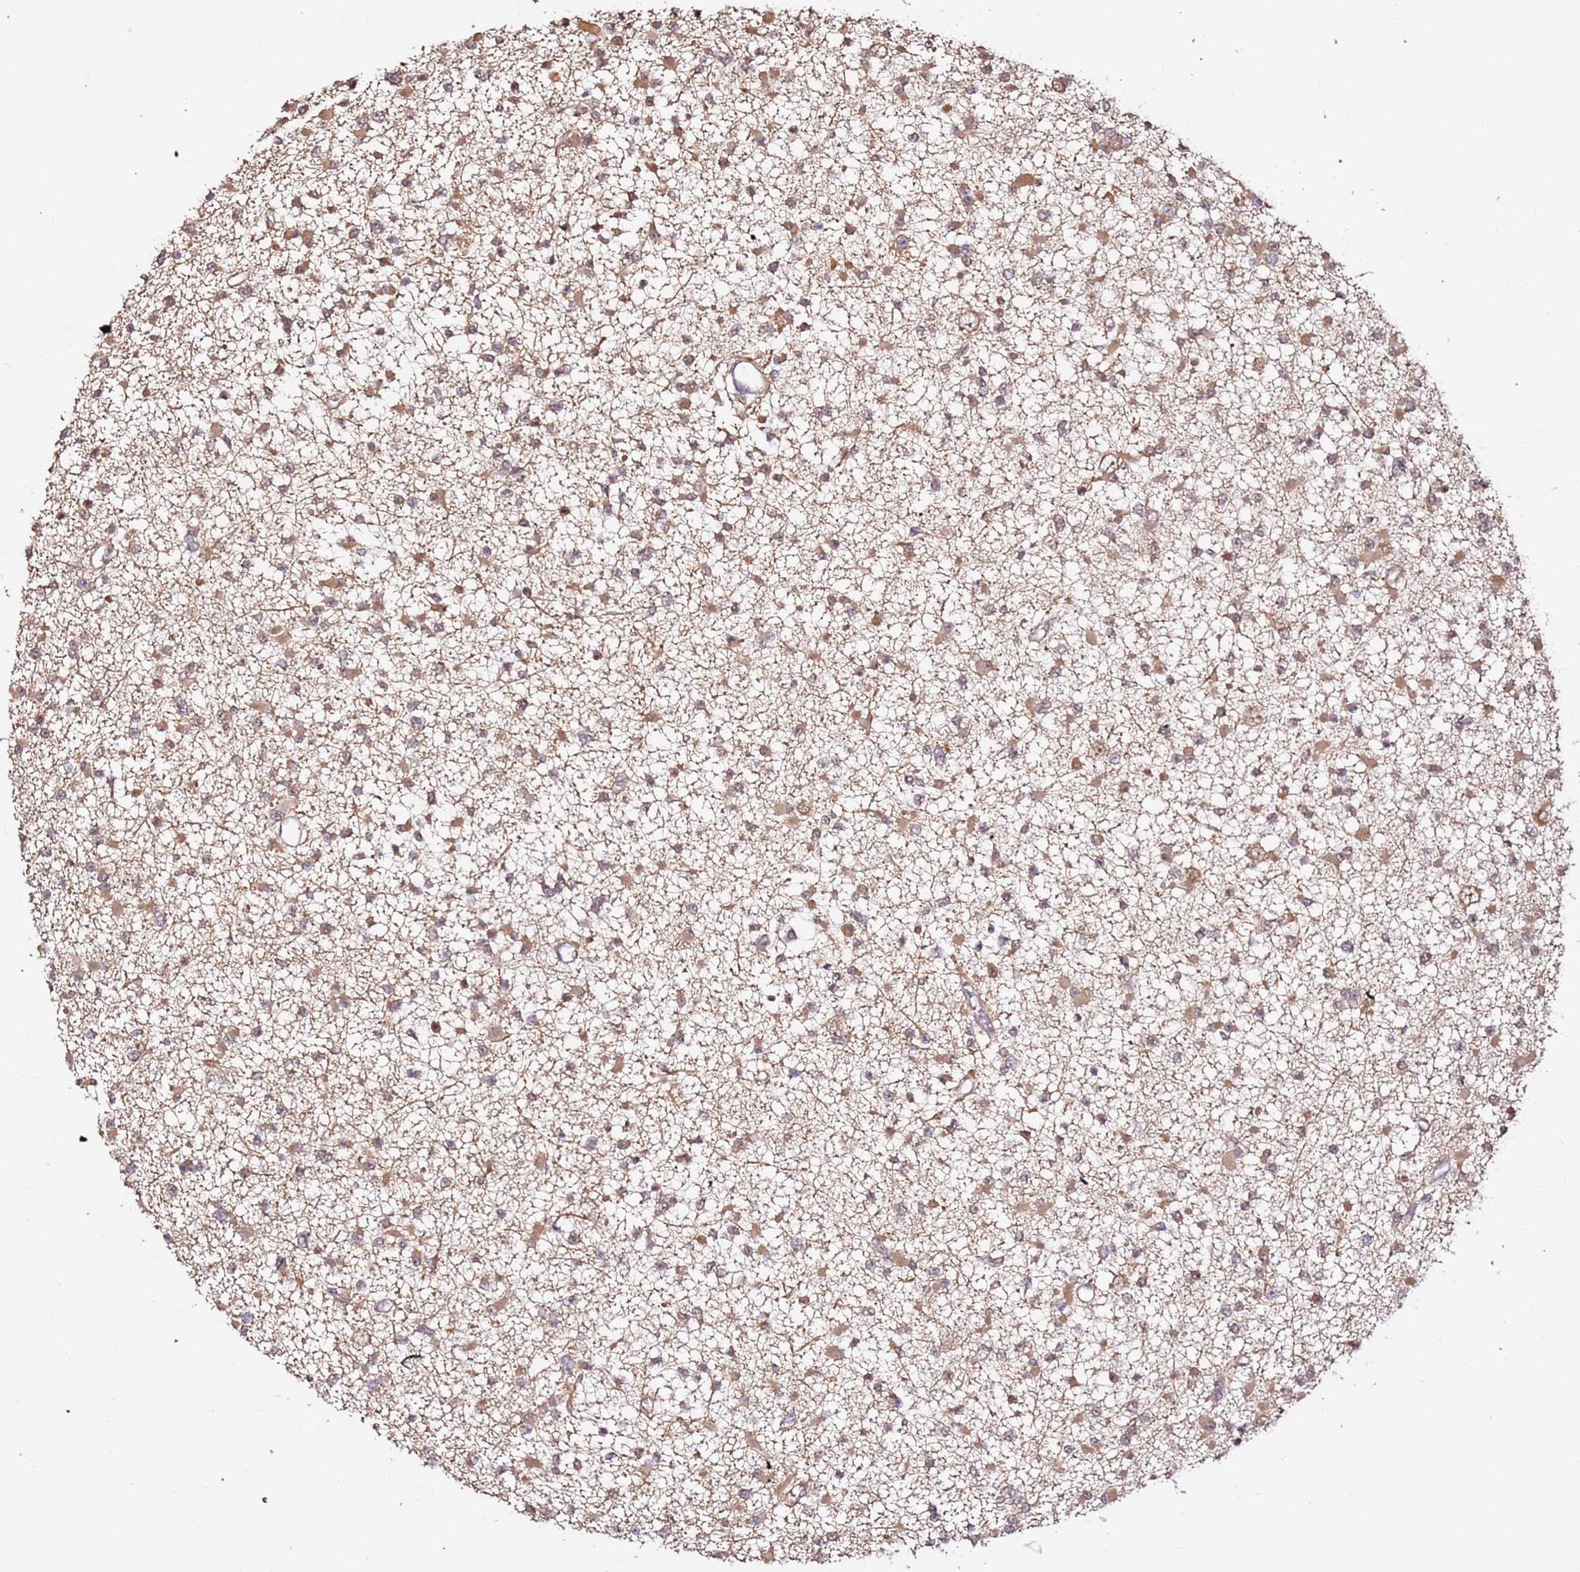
{"staining": {"intensity": "moderate", "quantity": "25%-75%", "location": "cytoplasmic/membranous"}, "tissue": "glioma", "cell_type": "Tumor cells", "image_type": "cancer", "snomed": [{"axis": "morphology", "description": "Glioma, malignant, Low grade"}, {"axis": "topography", "description": "Brain"}], "caption": "The histopathology image shows immunohistochemical staining of glioma. There is moderate cytoplasmic/membranous staining is seen in about 25%-75% of tumor cells. (Brightfield microscopy of DAB IHC at high magnification).", "gene": "OR5V1", "patient": {"sex": "female", "age": 22}}